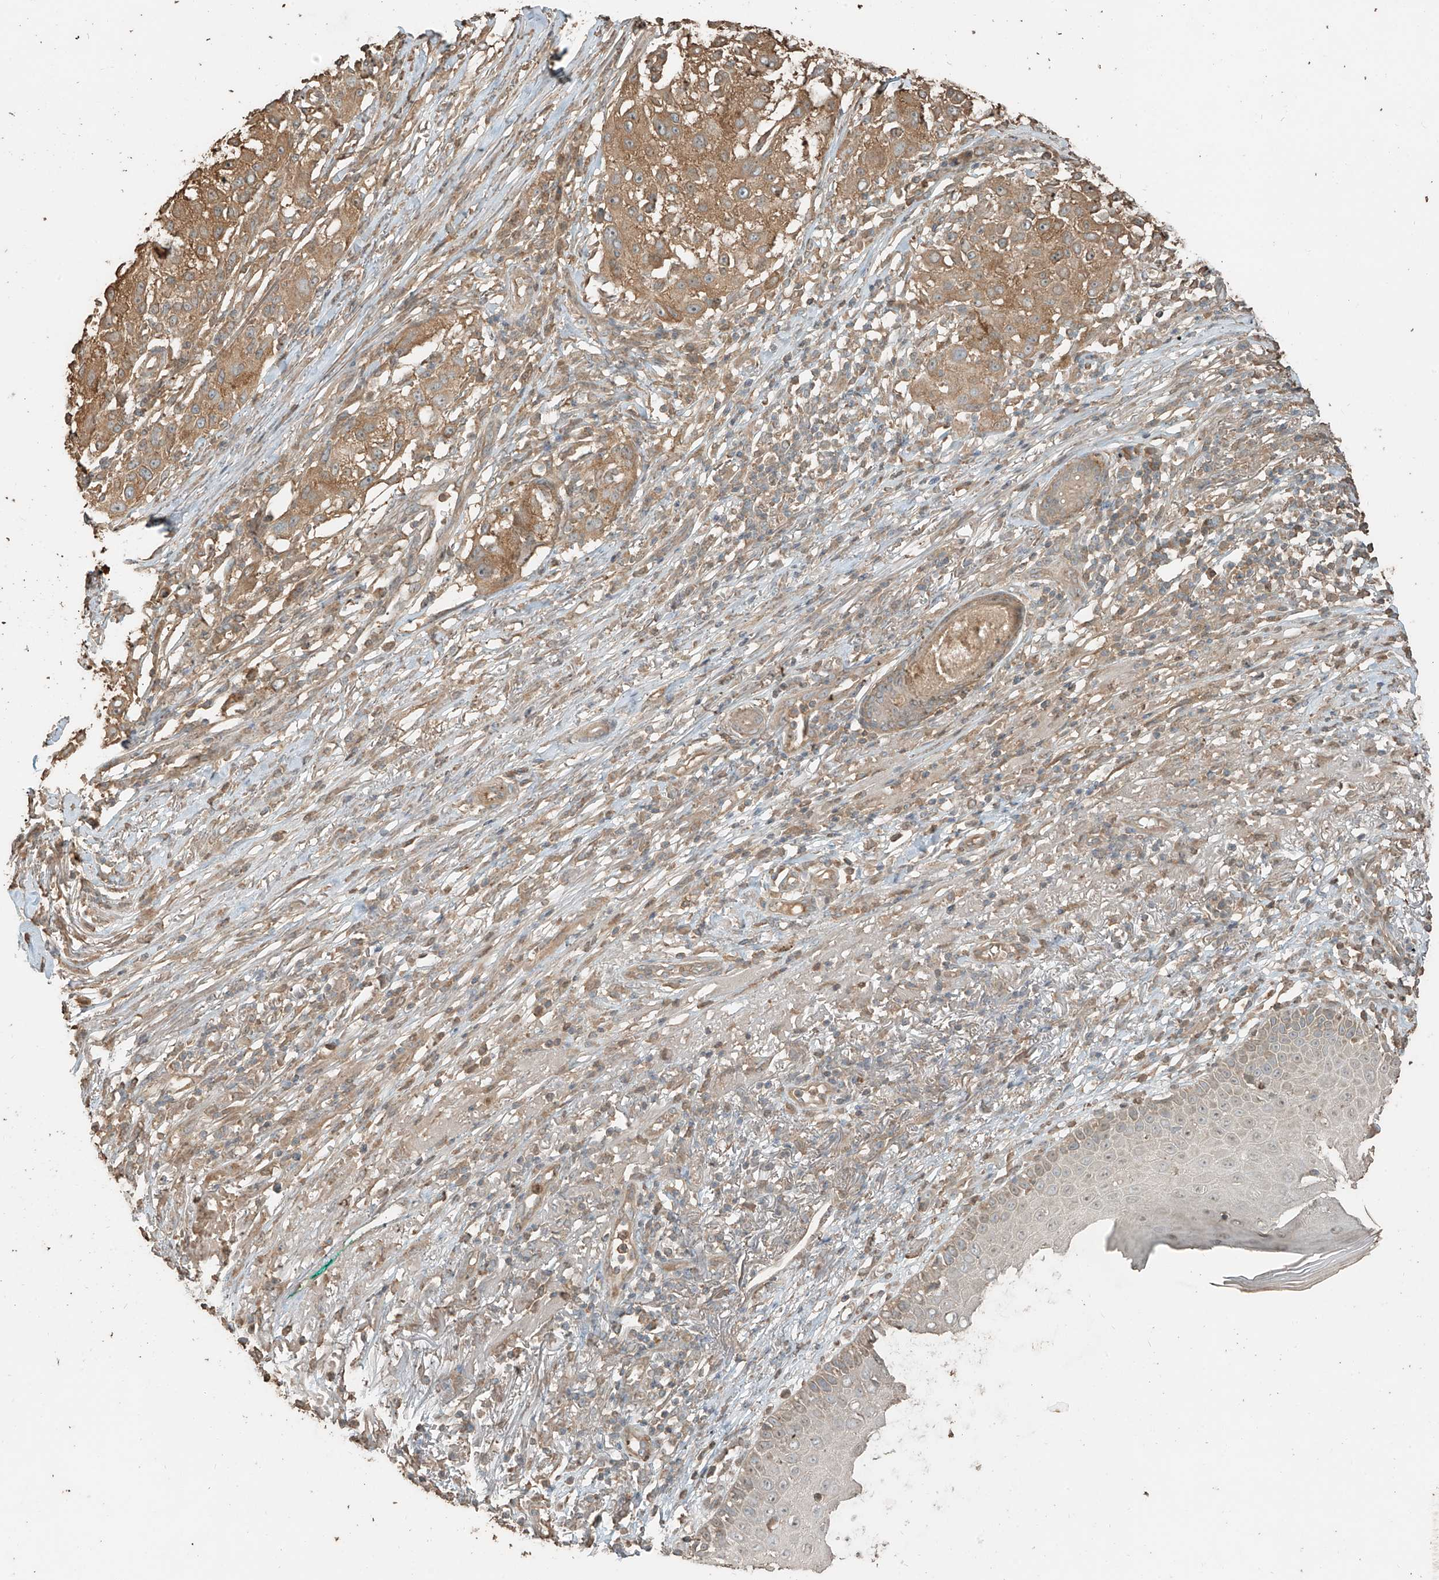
{"staining": {"intensity": "moderate", "quantity": ">75%", "location": "cytoplasmic/membranous"}, "tissue": "melanoma", "cell_type": "Tumor cells", "image_type": "cancer", "snomed": [{"axis": "morphology", "description": "Necrosis, NOS"}, {"axis": "morphology", "description": "Malignant melanoma, NOS"}, {"axis": "topography", "description": "Skin"}], "caption": "Moderate cytoplasmic/membranous protein positivity is seen in approximately >75% of tumor cells in malignant melanoma.", "gene": "RFTN2", "patient": {"sex": "female", "age": 87}}